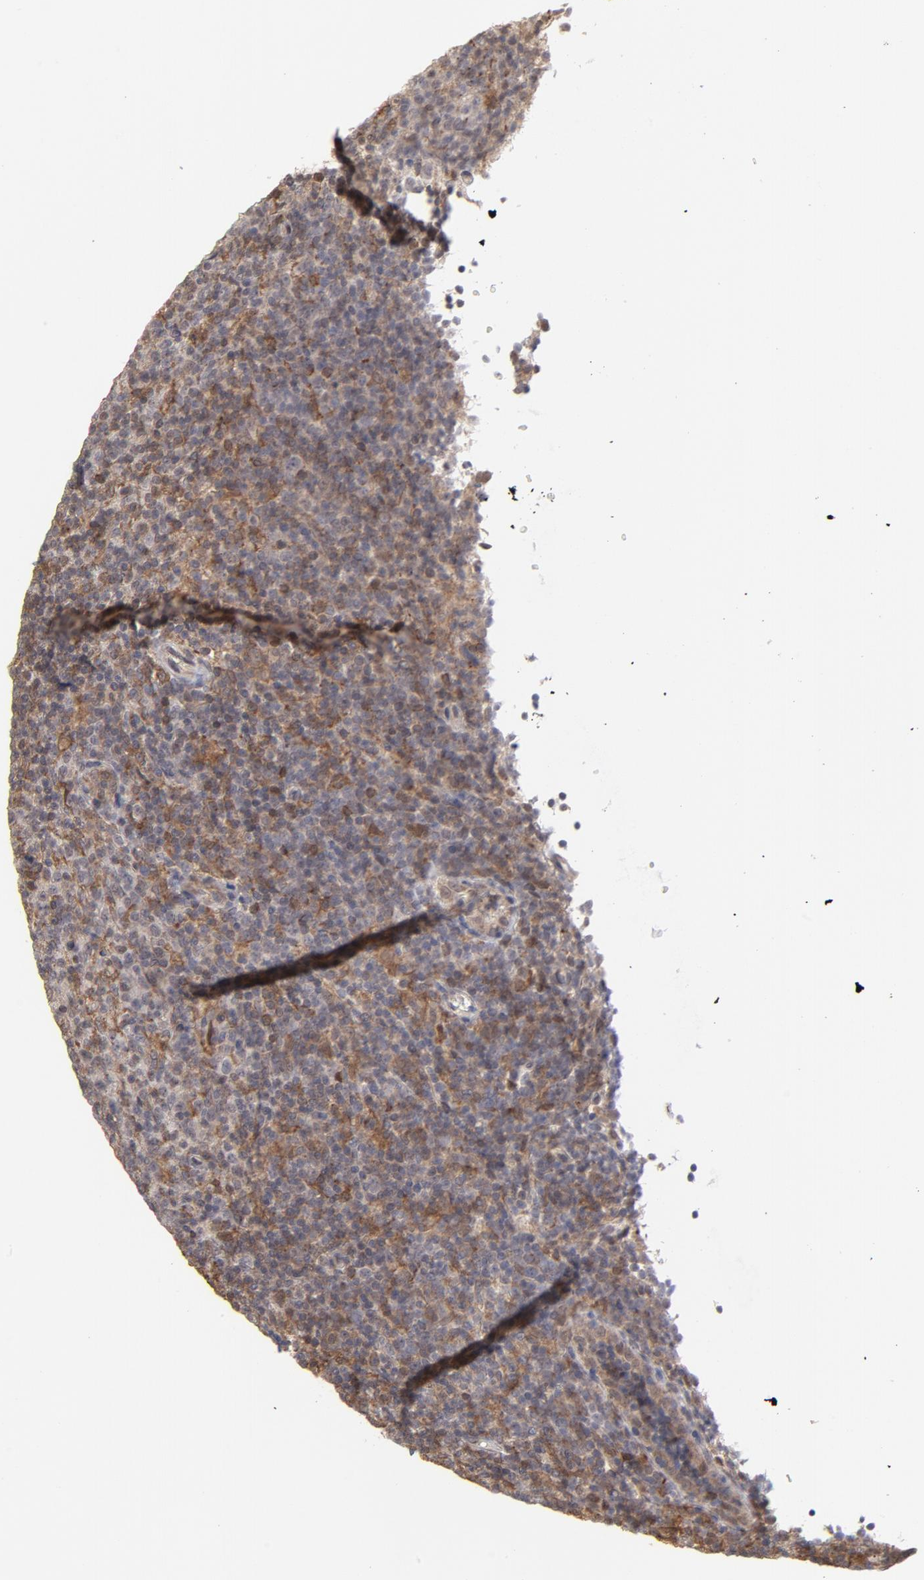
{"staining": {"intensity": "negative", "quantity": "none", "location": "none"}, "tissue": "lymphoma", "cell_type": "Tumor cells", "image_type": "cancer", "snomed": [{"axis": "morphology", "description": "Malignant lymphoma, non-Hodgkin's type, Low grade"}, {"axis": "topography", "description": "Lymph node"}], "caption": "High magnification brightfield microscopy of malignant lymphoma, non-Hodgkin's type (low-grade) stained with DAB (brown) and counterstained with hematoxylin (blue): tumor cells show no significant staining.", "gene": "OAS1", "patient": {"sex": "male", "age": 70}}